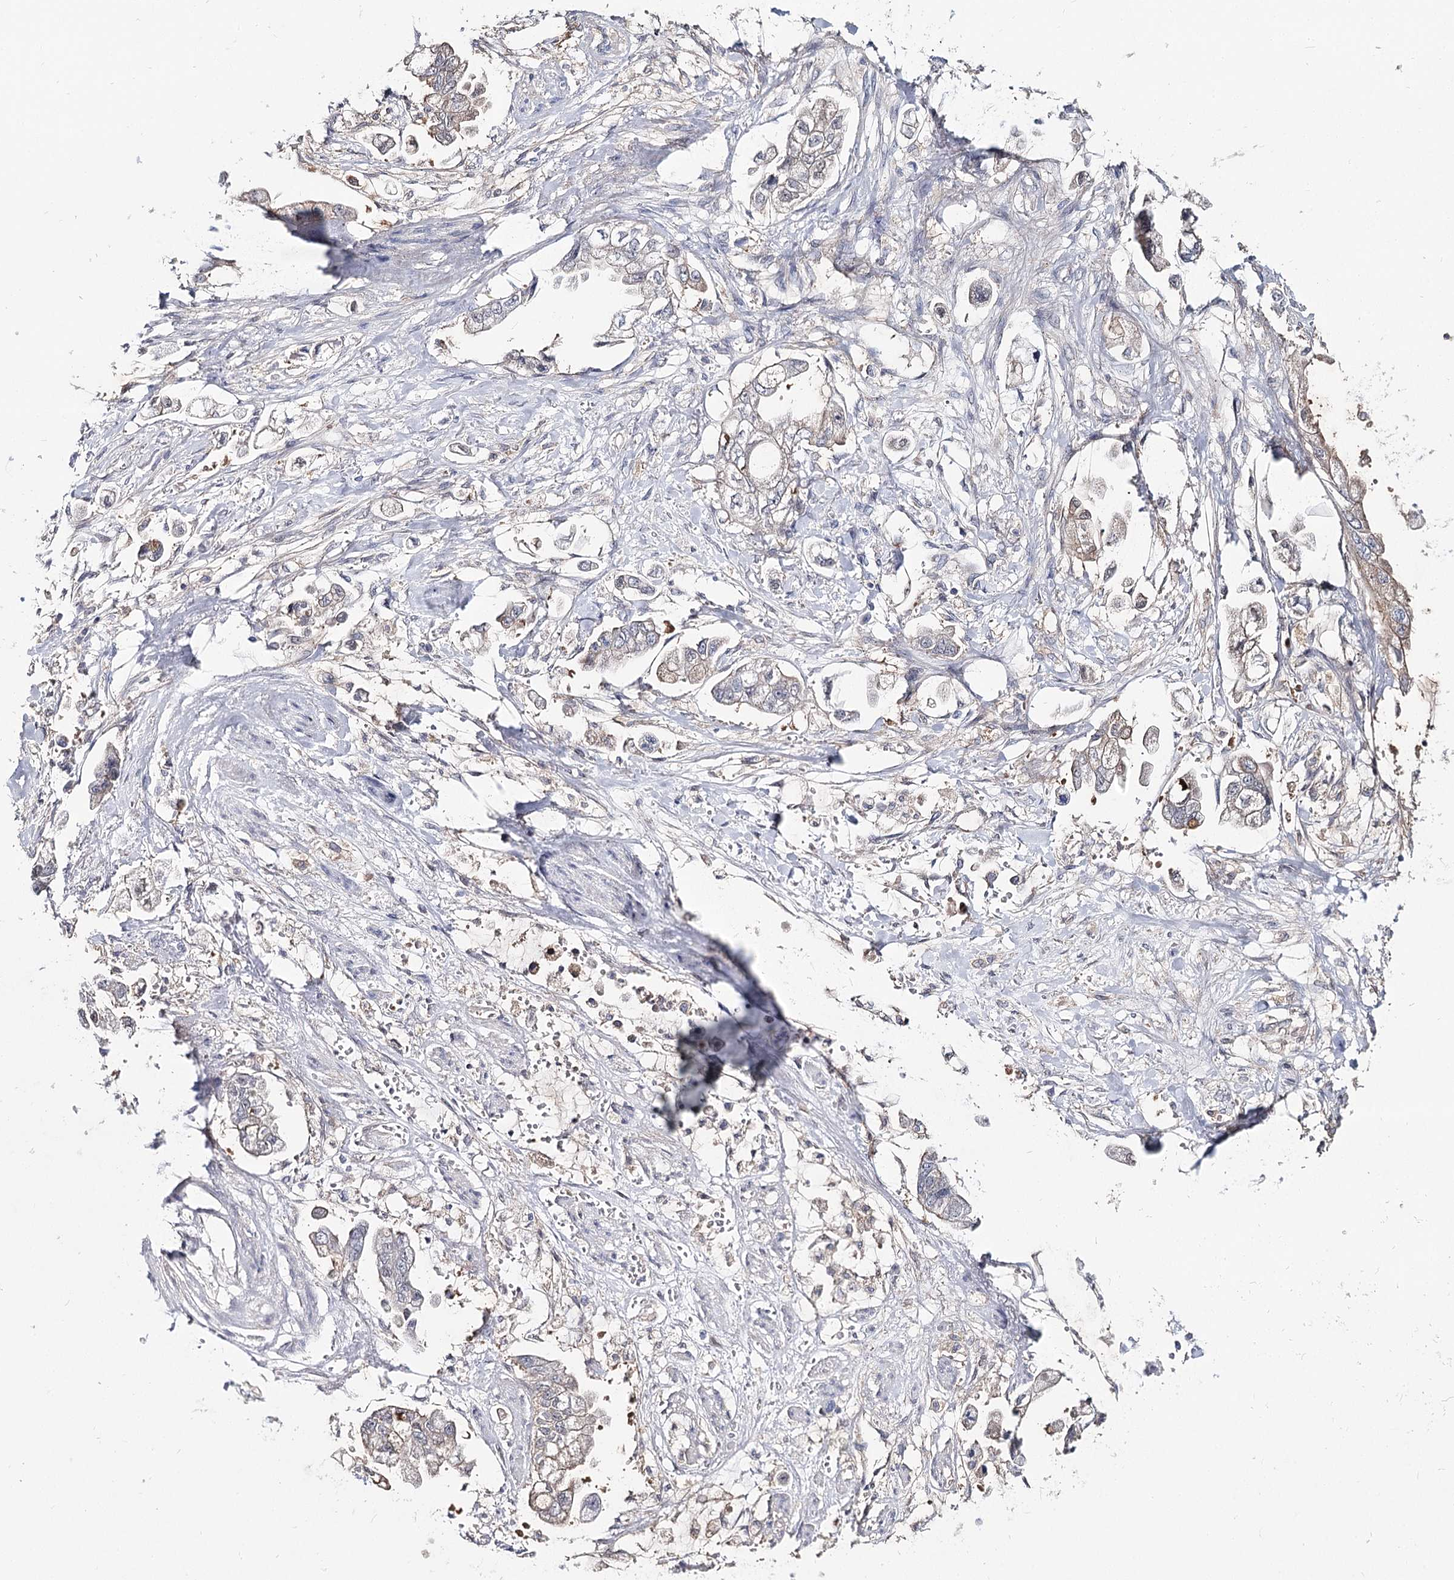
{"staining": {"intensity": "negative", "quantity": "none", "location": "none"}, "tissue": "stomach cancer", "cell_type": "Tumor cells", "image_type": "cancer", "snomed": [{"axis": "morphology", "description": "Adenocarcinoma, NOS"}, {"axis": "topography", "description": "Stomach"}], "caption": "Immunohistochemical staining of human stomach cancer shows no significant positivity in tumor cells.", "gene": "UGP2", "patient": {"sex": "male", "age": 62}}